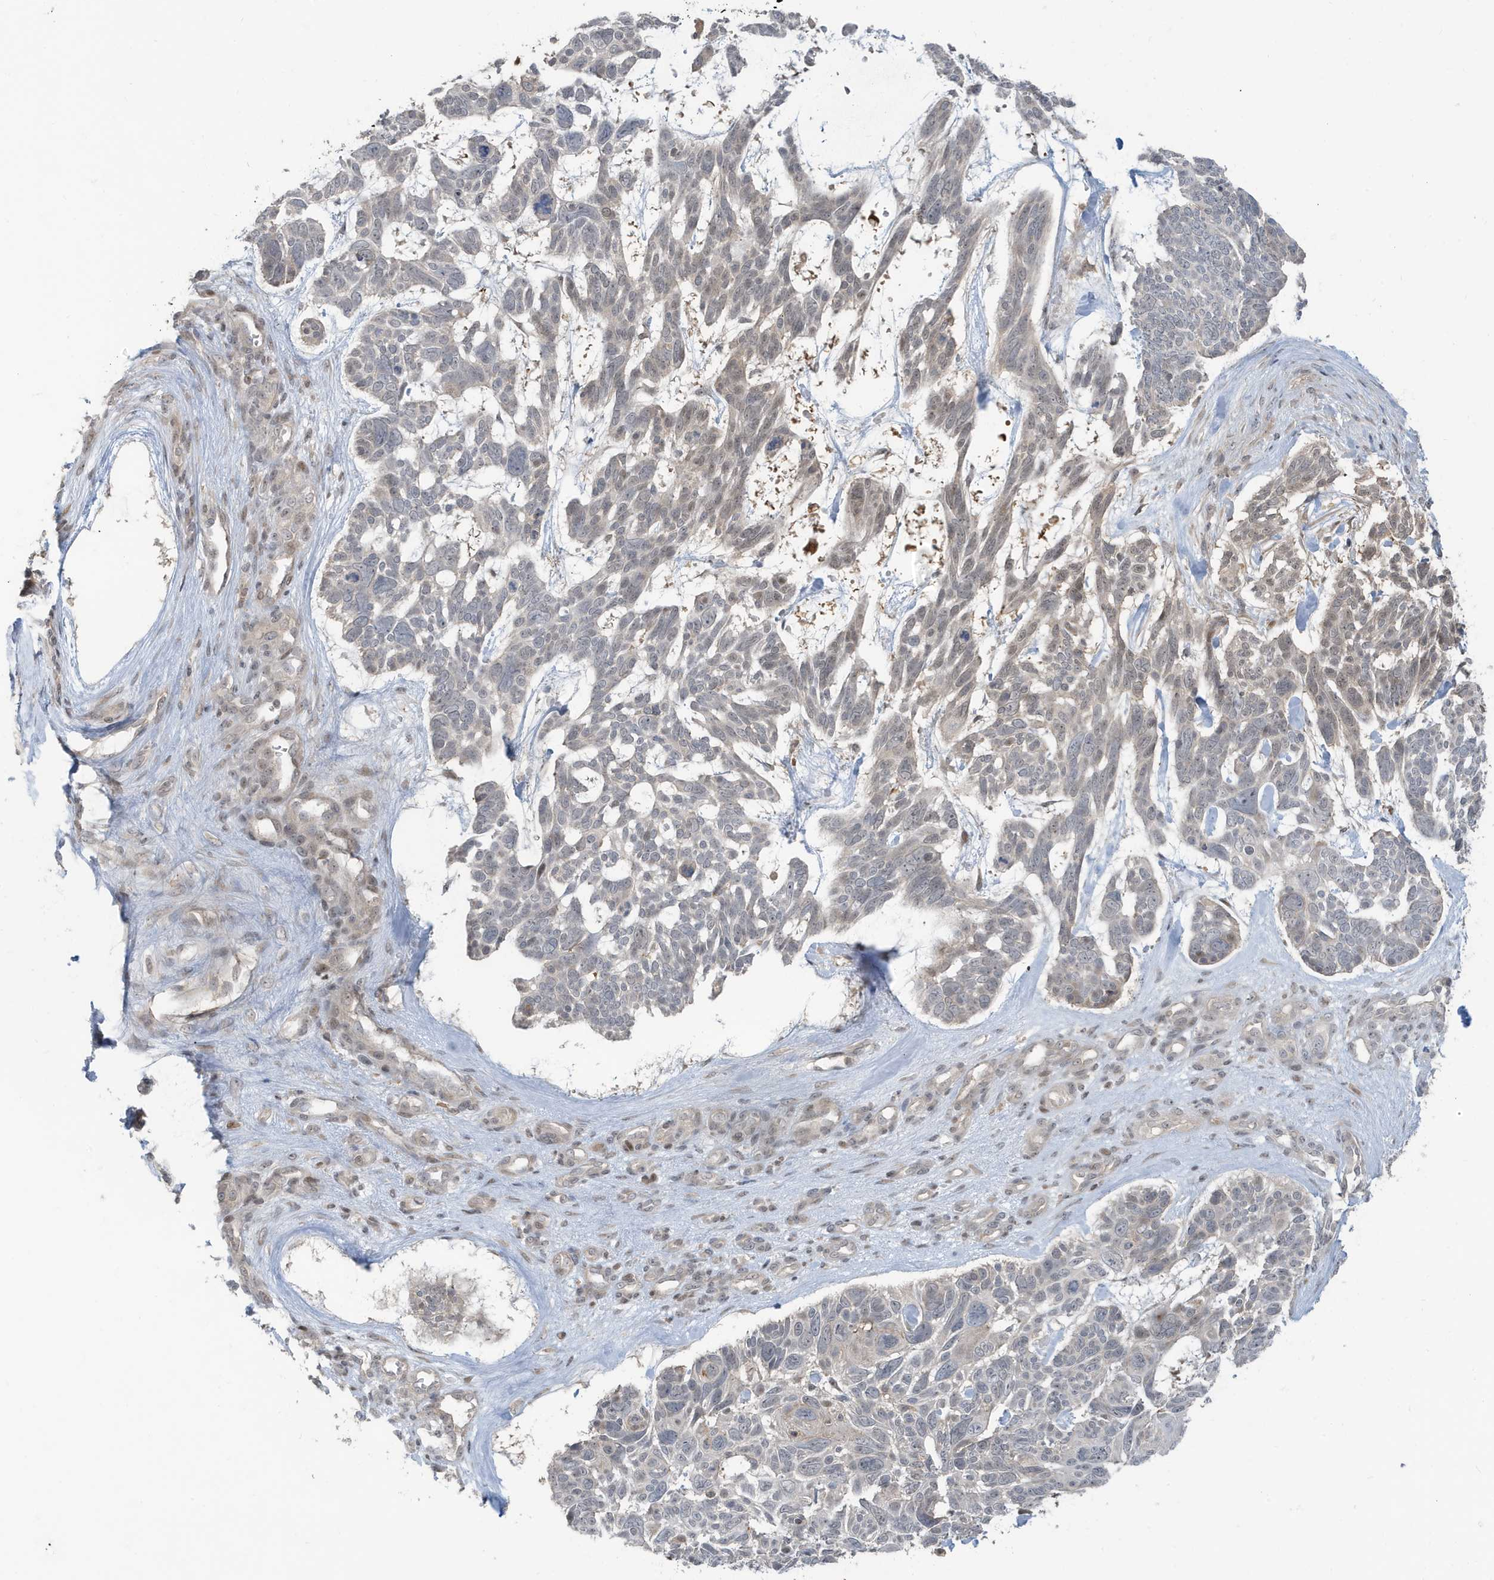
{"staining": {"intensity": "negative", "quantity": "none", "location": "none"}, "tissue": "skin cancer", "cell_type": "Tumor cells", "image_type": "cancer", "snomed": [{"axis": "morphology", "description": "Basal cell carcinoma"}, {"axis": "topography", "description": "Skin"}], "caption": "IHC of skin basal cell carcinoma reveals no expression in tumor cells.", "gene": "PRRT3", "patient": {"sex": "male", "age": 88}}